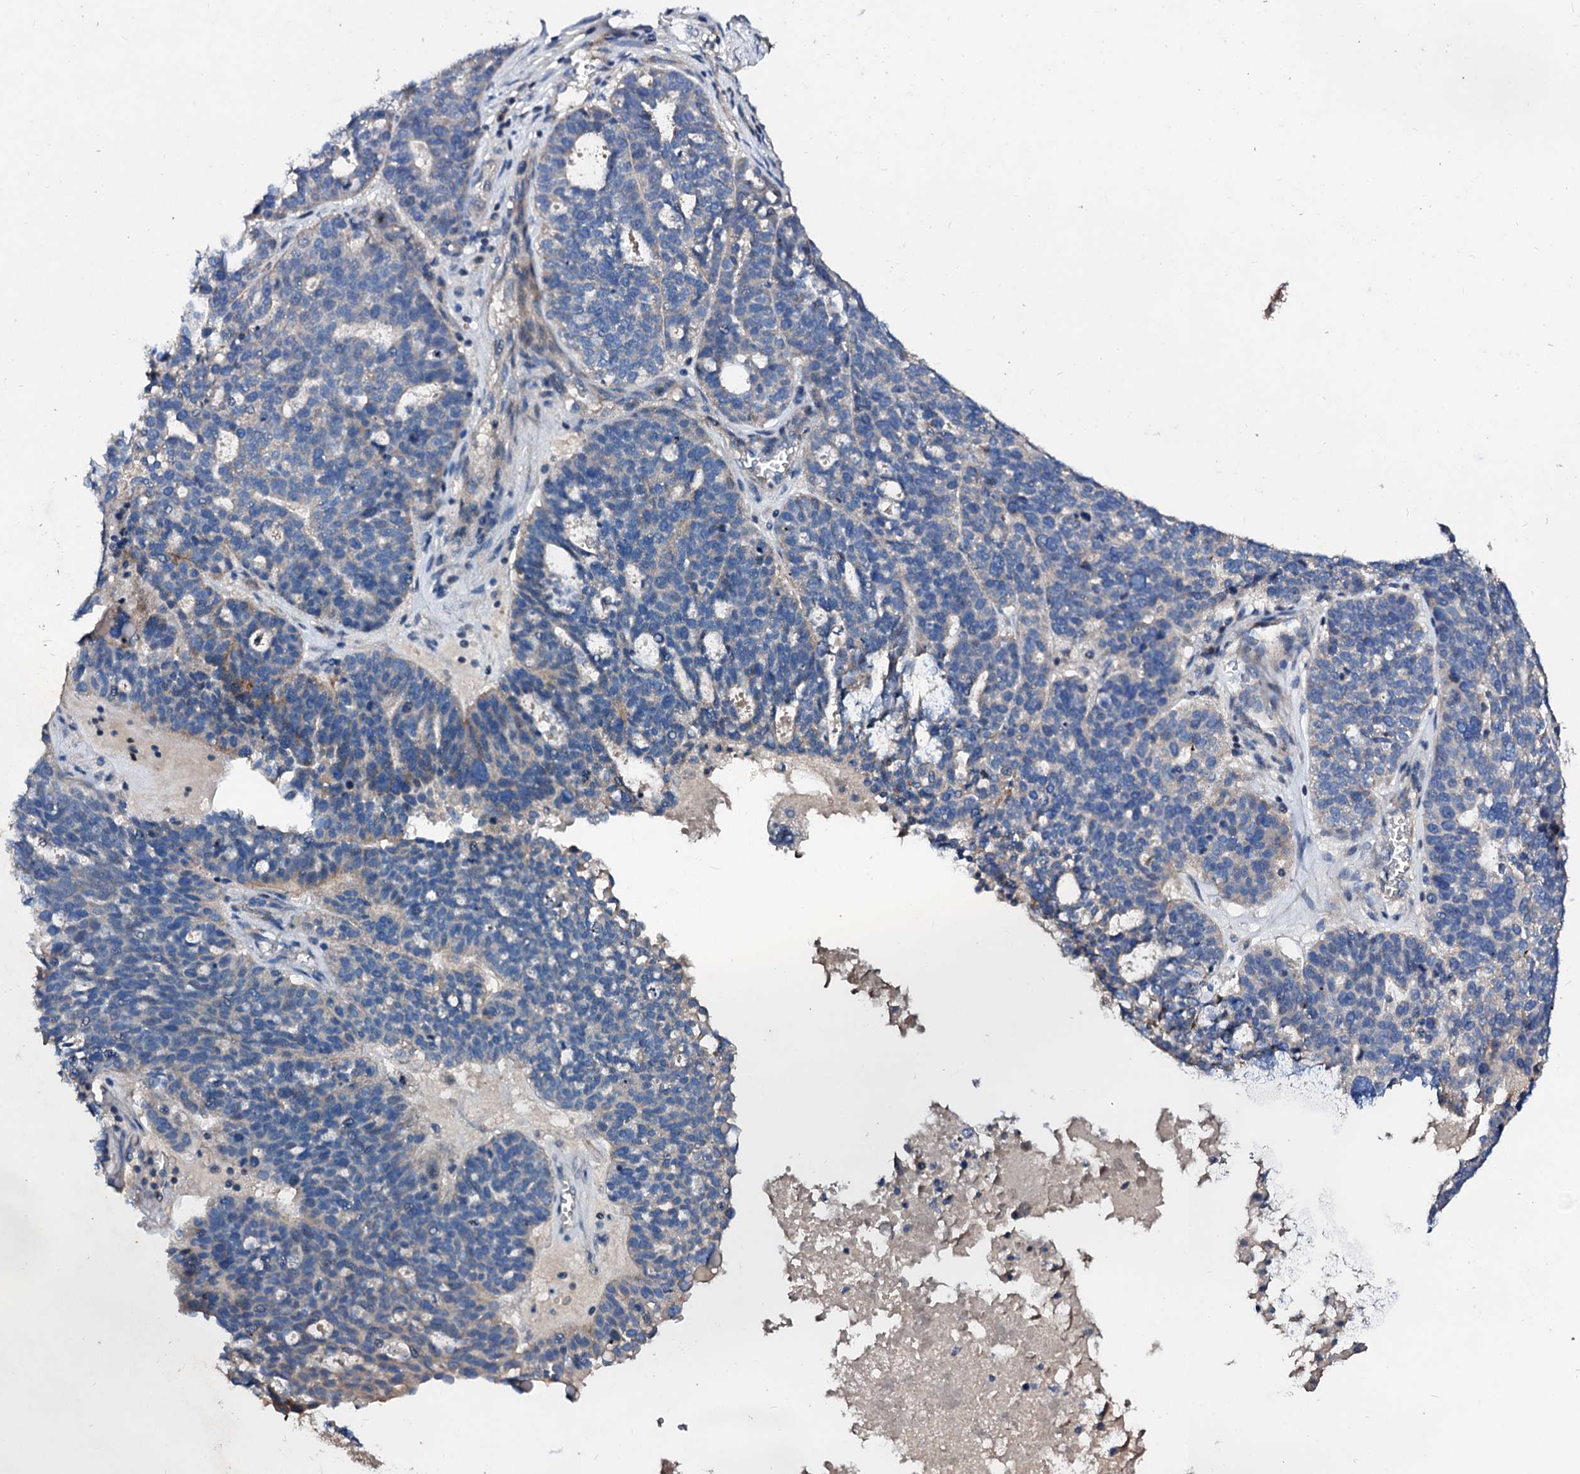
{"staining": {"intensity": "negative", "quantity": "none", "location": "none"}, "tissue": "ovarian cancer", "cell_type": "Tumor cells", "image_type": "cancer", "snomed": [{"axis": "morphology", "description": "Cystadenocarcinoma, serous, NOS"}, {"axis": "topography", "description": "Ovary"}], "caption": "Photomicrograph shows no significant protein expression in tumor cells of ovarian cancer.", "gene": "FIBIN", "patient": {"sex": "female", "age": 59}}